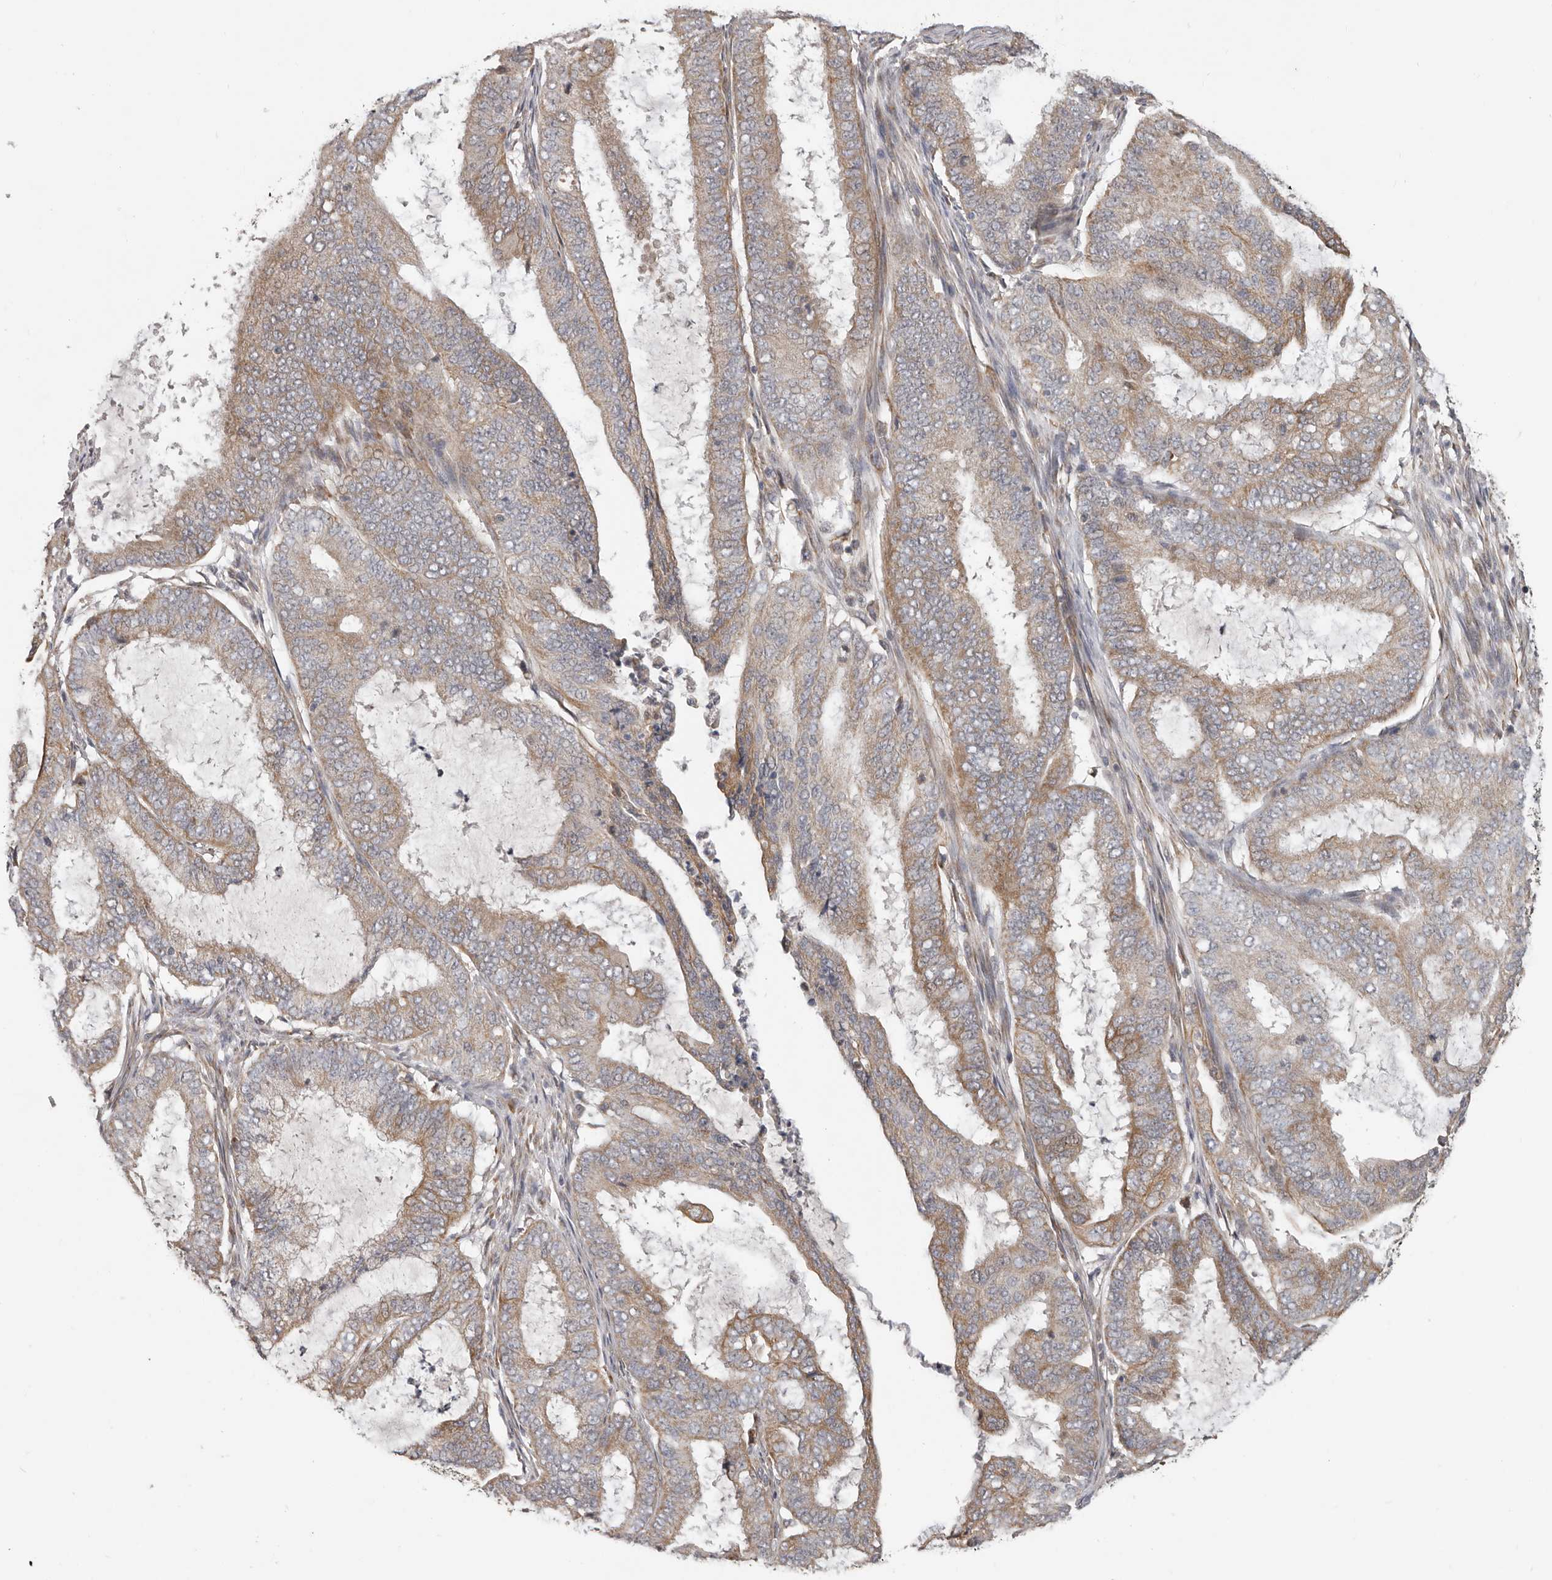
{"staining": {"intensity": "moderate", "quantity": ">75%", "location": "cytoplasmic/membranous"}, "tissue": "endometrial cancer", "cell_type": "Tumor cells", "image_type": "cancer", "snomed": [{"axis": "morphology", "description": "Adenocarcinoma, NOS"}, {"axis": "topography", "description": "Endometrium"}], "caption": "Endometrial cancer (adenocarcinoma) stained for a protein (brown) displays moderate cytoplasmic/membranous positive expression in about >75% of tumor cells.", "gene": "UNK", "patient": {"sex": "female", "age": 51}}